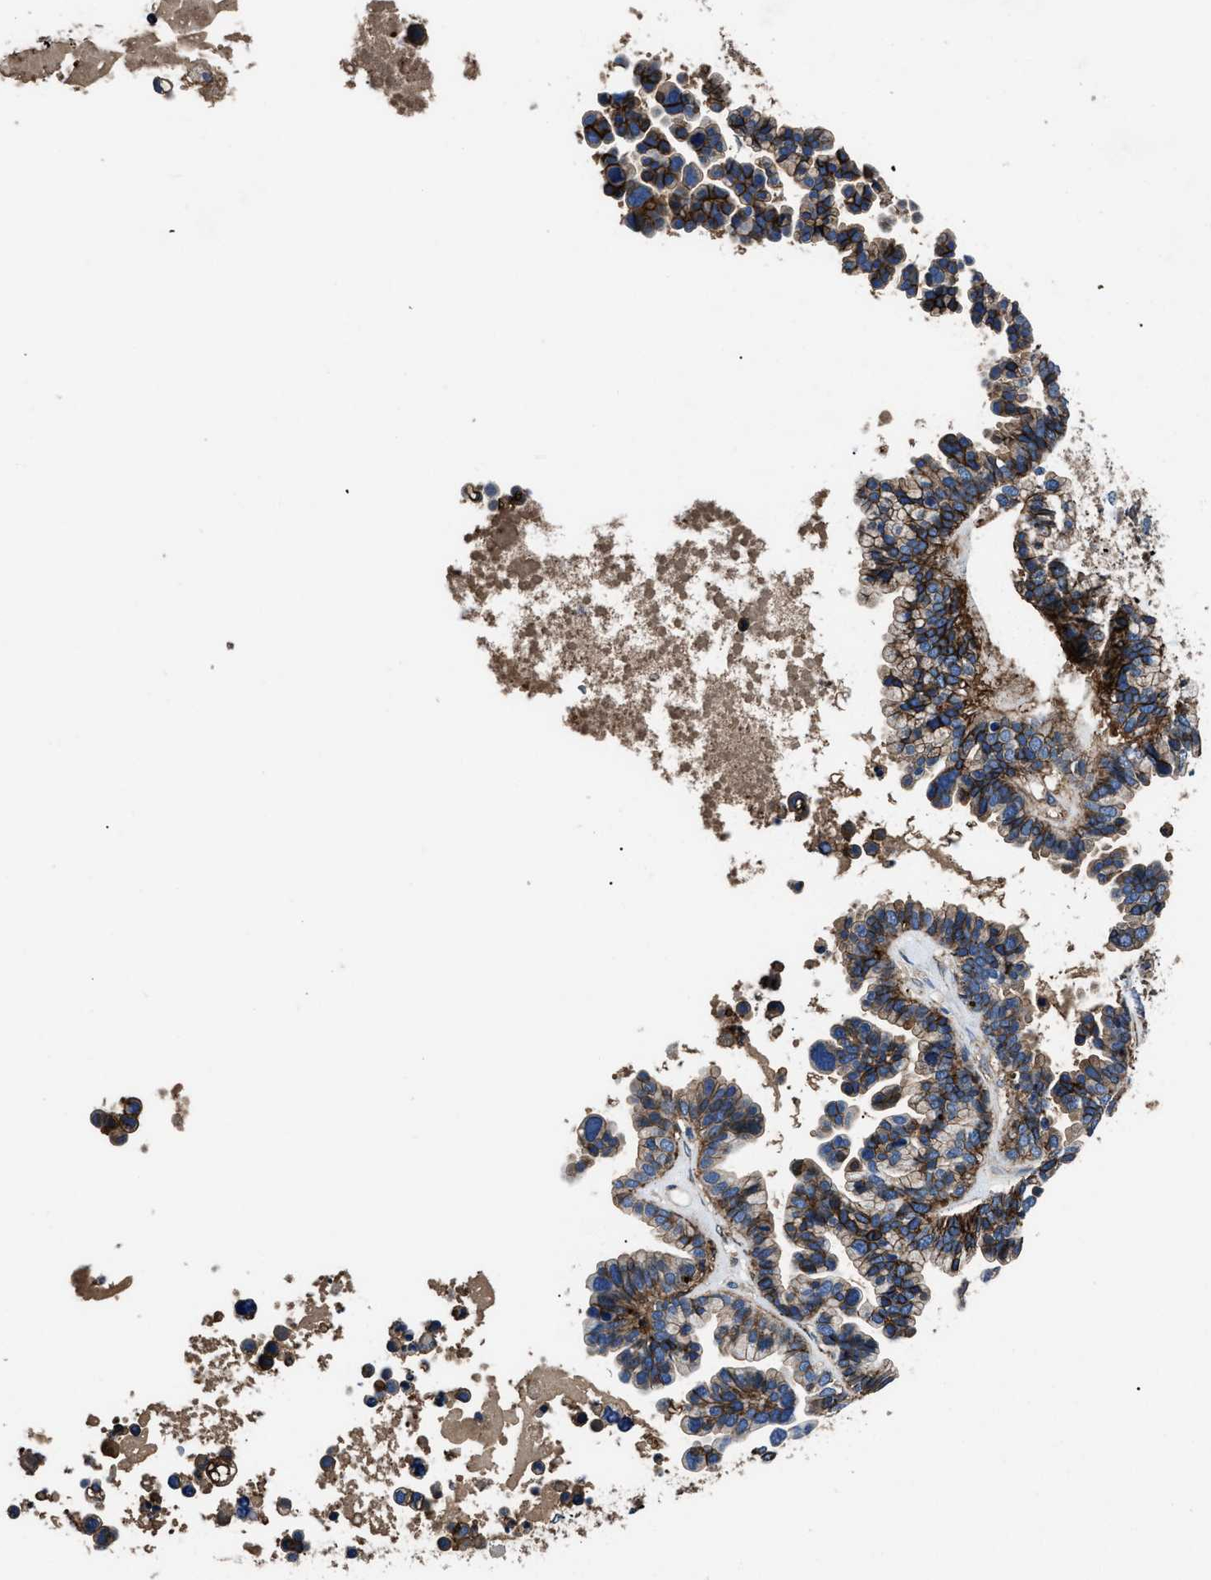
{"staining": {"intensity": "moderate", "quantity": "25%-75%", "location": "cytoplasmic/membranous"}, "tissue": "ovarian cancer", "cell_type": "Tumor cells", "image_type": "cancer", "snomed": [{"axis": "morphology", "description": "Cystadenocarcinoma, serous, NOS"}, {"axis": "topography", "description": "Ovary"}], "caption": "A photomicrograph showing moderate cytoplasmic/membranous staining in approximately 25%-75% of tumor cells in serous cystadenocarcinoma (ovarian), as visualized by brown immunohistochemical staining.", "gene": "CD276", "patient": {"sex": "female", "age": 56}}